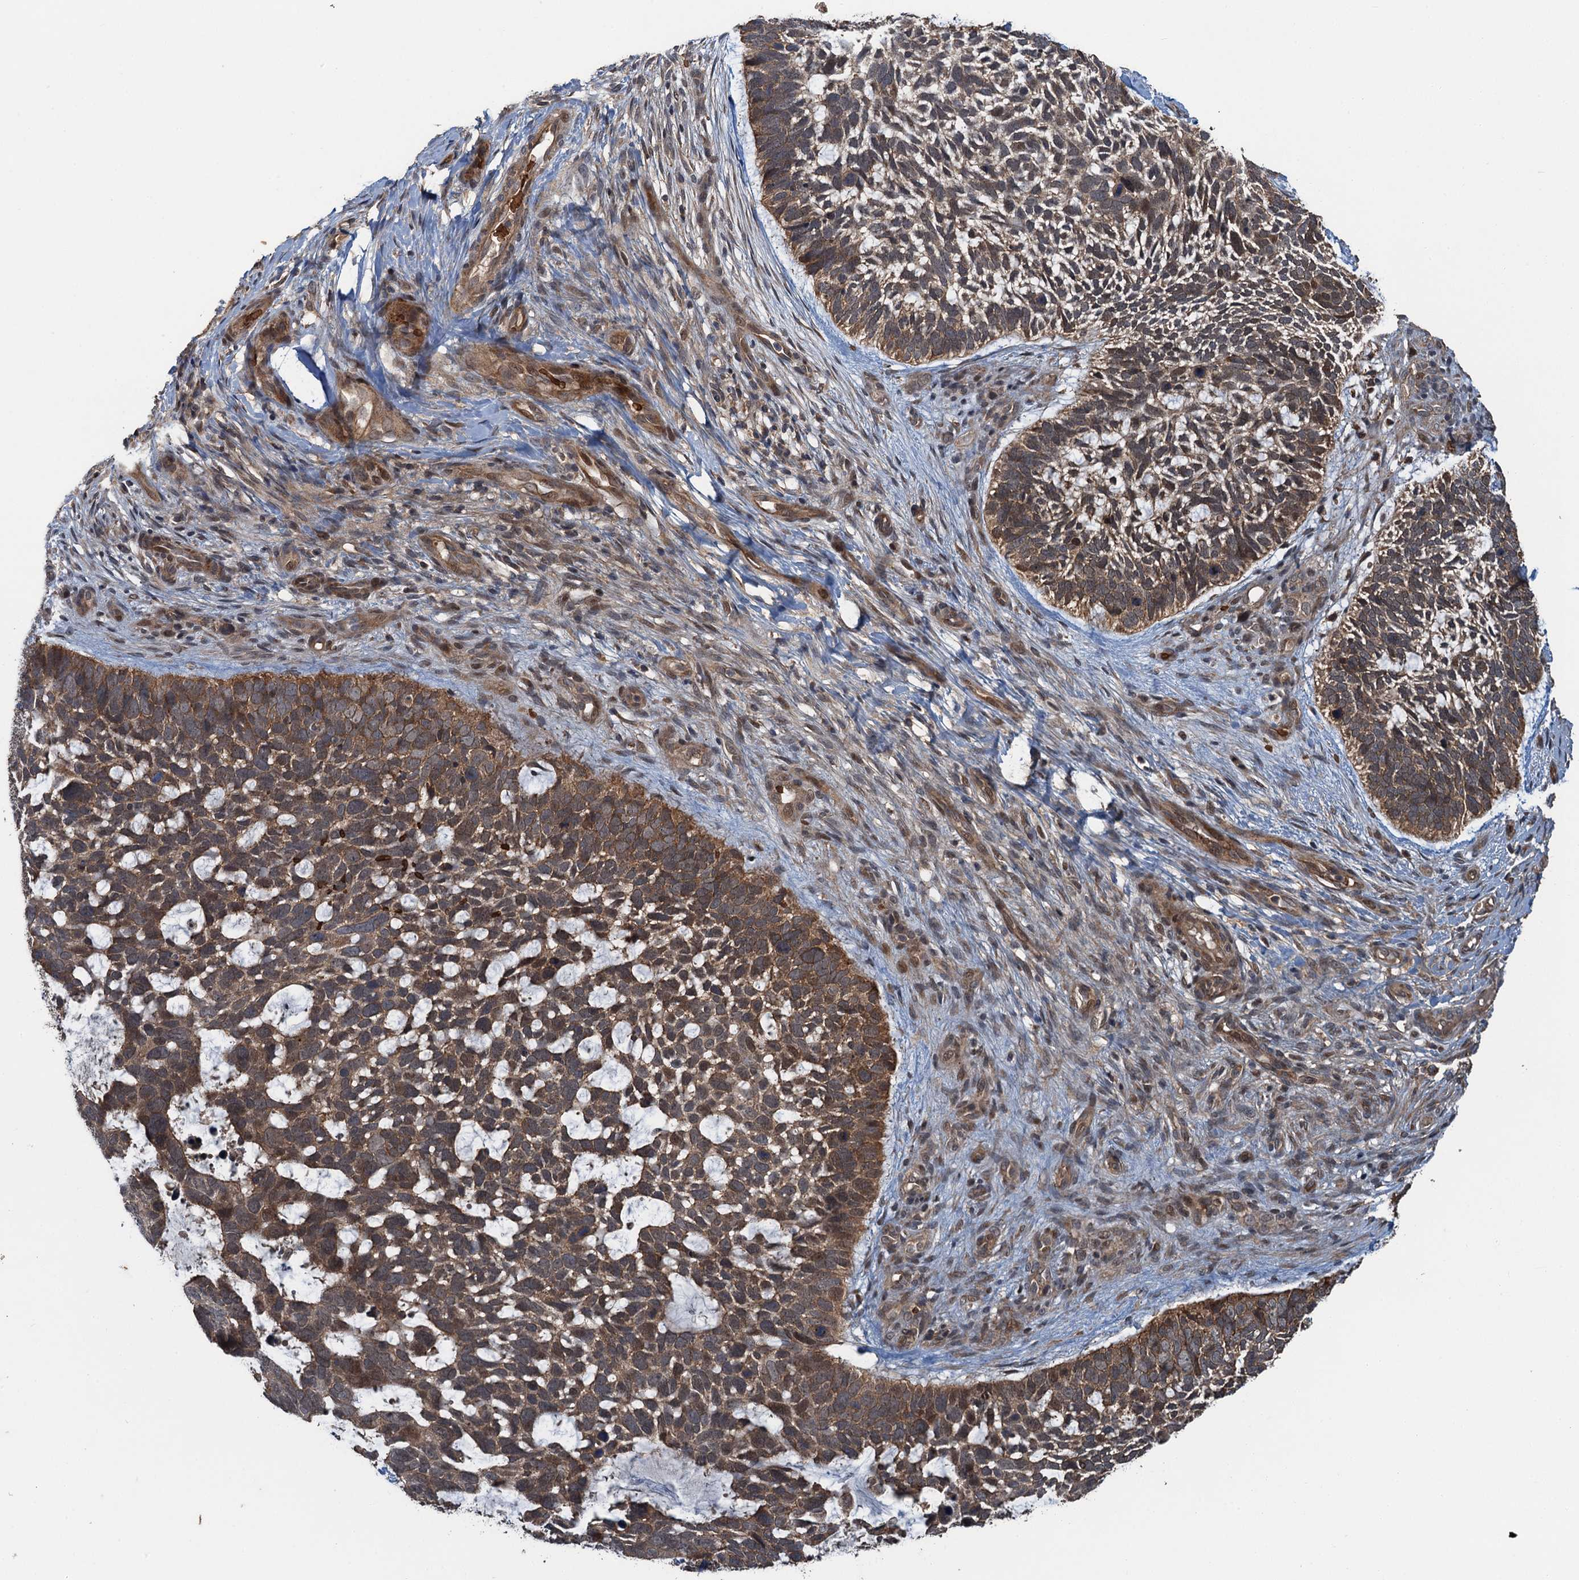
{"staining": {"intensity": "moderate", "quantity": ">75%", "location": "cytoplasmic/membranous"}, "tissue": "skin cancer", "cell_type": "Tumor cells", "image_type": "cancer", "snomed": [{"axis": "morphology", "description": "Basal cell carcinoma"}, {"axis": "topography", "description": "Skin"}], "caption": "Immunohistochemical staining of human skin cancer (basal cell carcinoma) displays medium levels of moderate cytoplasmic/membranous expression in approximately >75% of tumor cells. The staining is performed using DAB brown chromogen to label protein expression. The nuclei are counter-stained blue using hematoxylin.", "gene": "SNX32", "patient": {"sex": "male", "age": 88}}